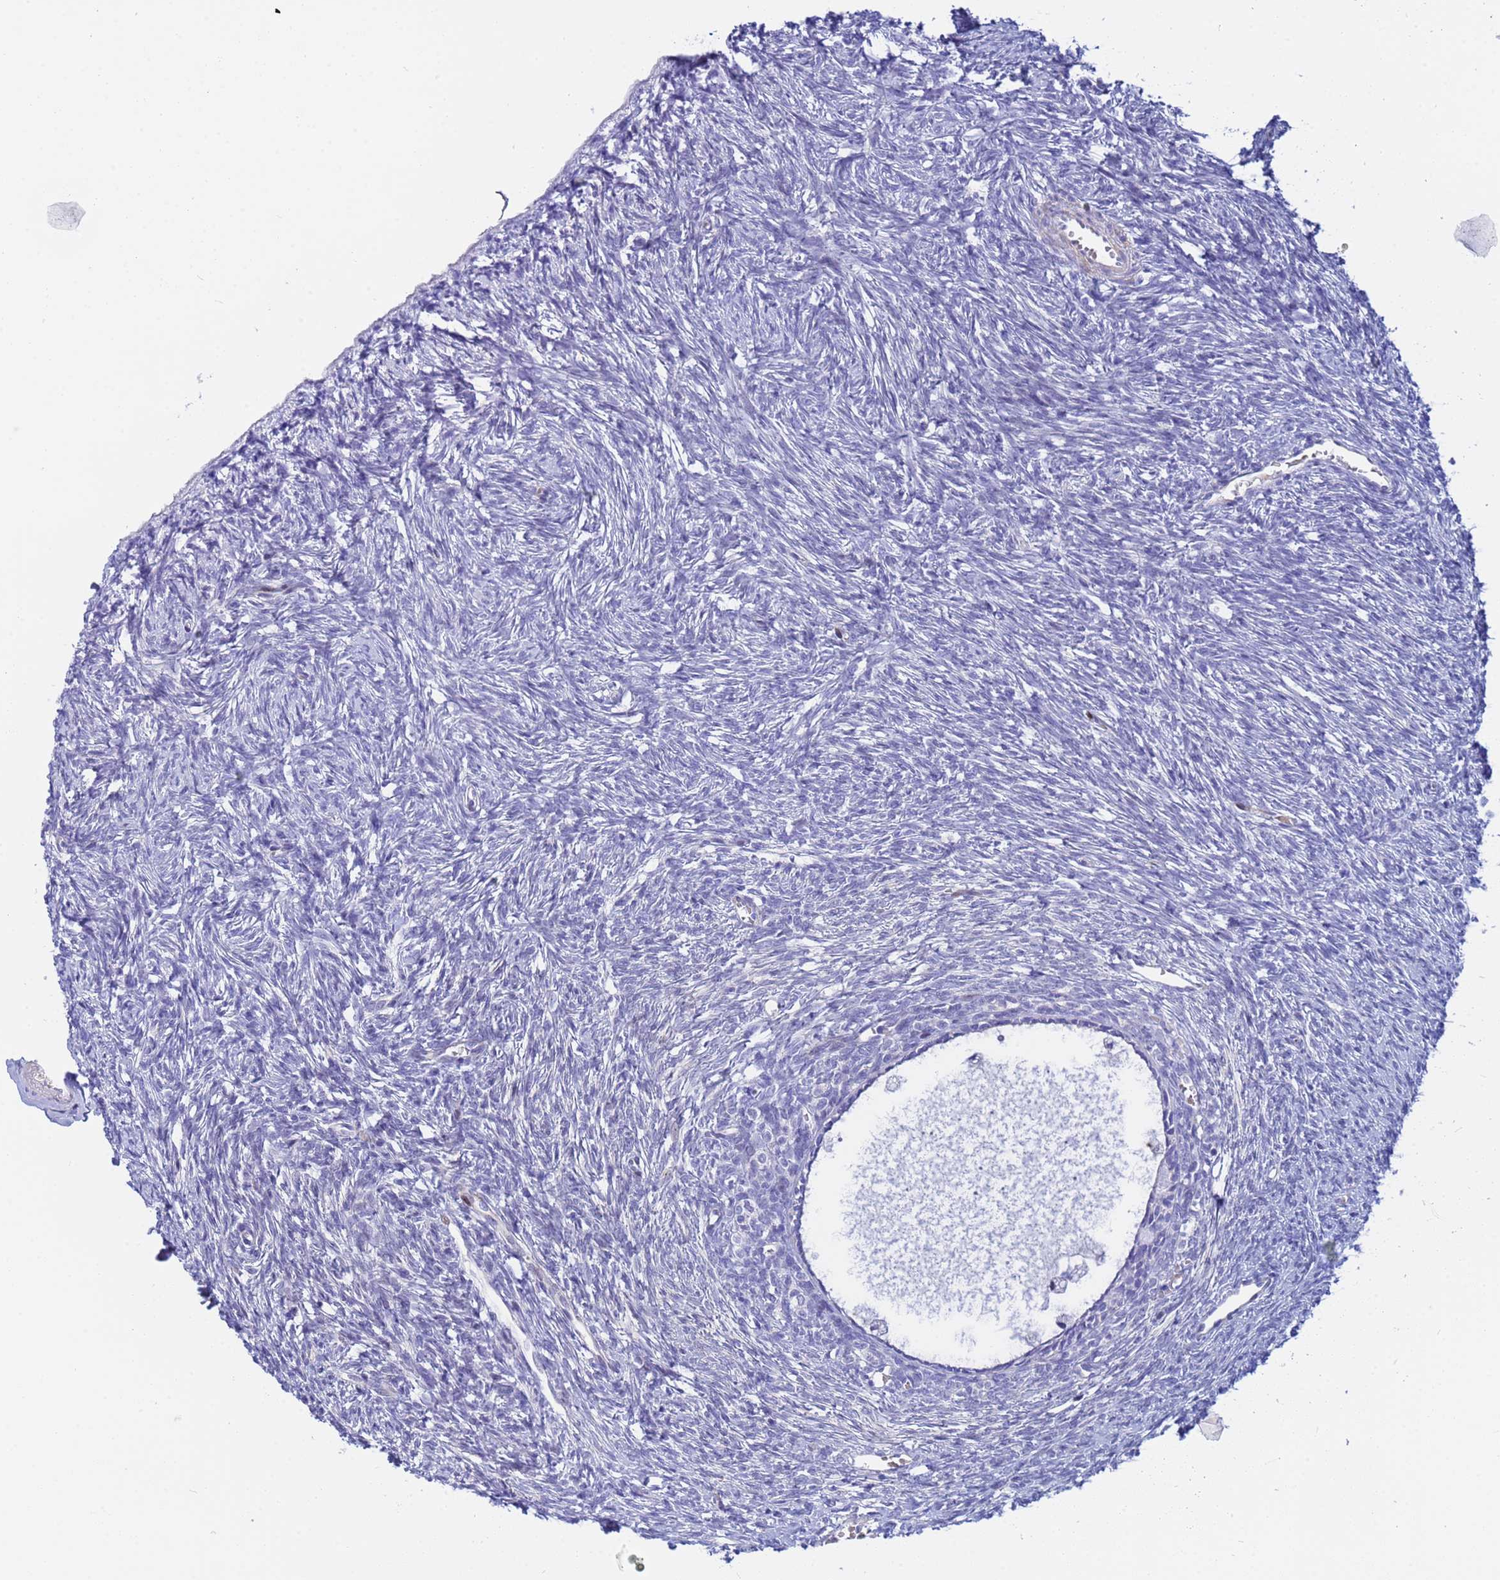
{"staining": {"intensity": "negative", "quantity": "none", "location": "none"}, "tissue": "ovary", "cell_type": "Follicle cells", "image_type": "normal", "snomed": [{"axis": "morphology", "description": "Normal tissue, NOS"}, {"axis": "topography", "description": "Ovary"}], "caption": "Protein analysis of unremarkable ovary demonstrates no significant positivity in follicle cells. (Stains: DAB (3,3'-diaminobenzidine) immunohistochemistry (IHC) with hematoxylin counter stain, Microscopy: brightfield microscopy at high magnification).", "gene": "PPP6R1", "patient": {"sex": "female", "age": 51}}